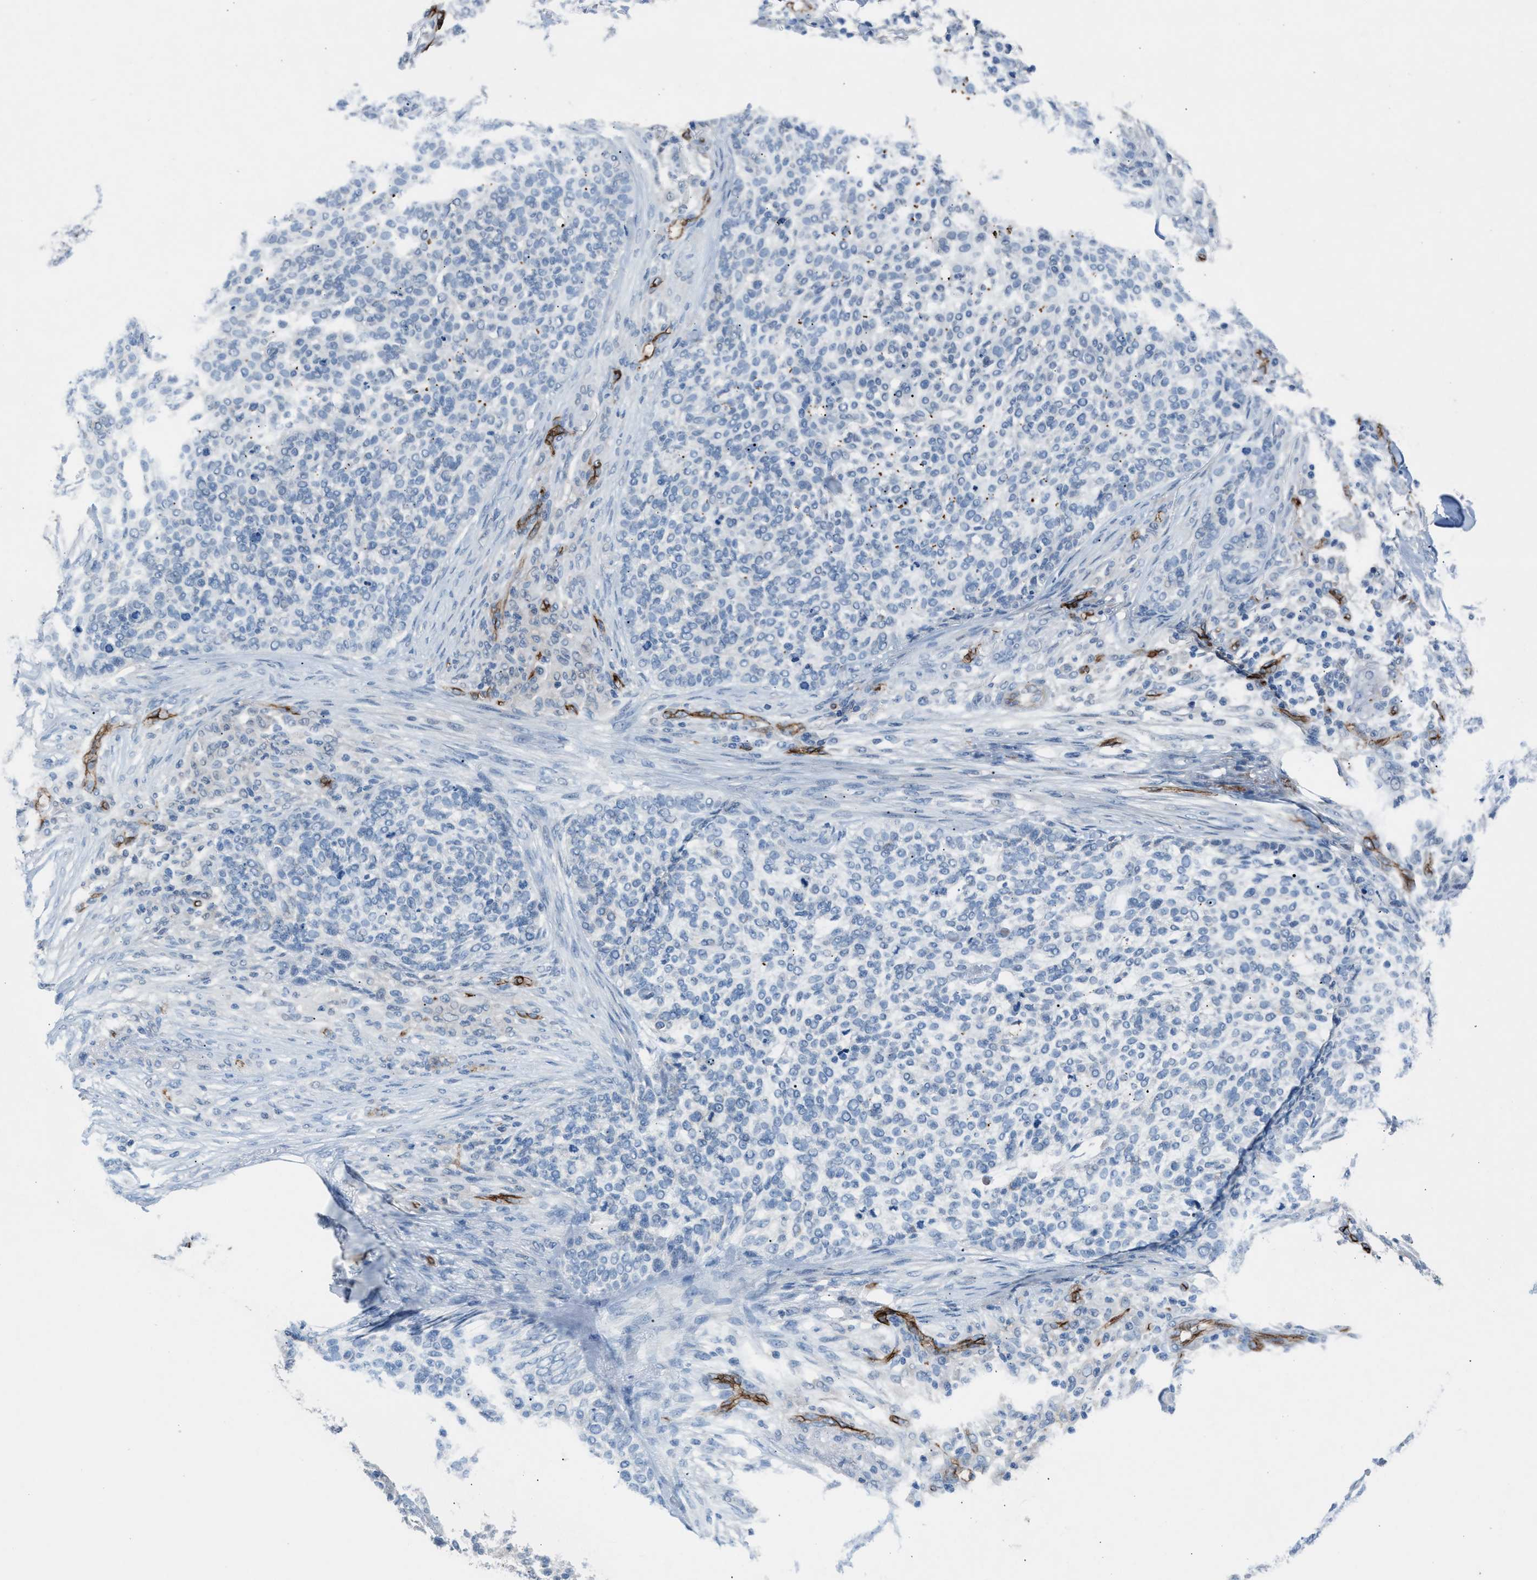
{"staining": {"intensity": "negative", "quantity": "none", "location": "none"}, "tissue": "skin cancer", "cell_type": "Tumor cells", "image_type": "cancer", "snomed": [{"axis": "morphology", "description": "Basal cell carcinoma"}, {"axis": "topography", "description": "Skin"}], "caption": "Tumor cells are negative for protein expression in human basal cell carcinoma (skin). (DAB IHC, high magnification).", "gene": "DYSF", "patient": {"sex": "female", "age": 64}}